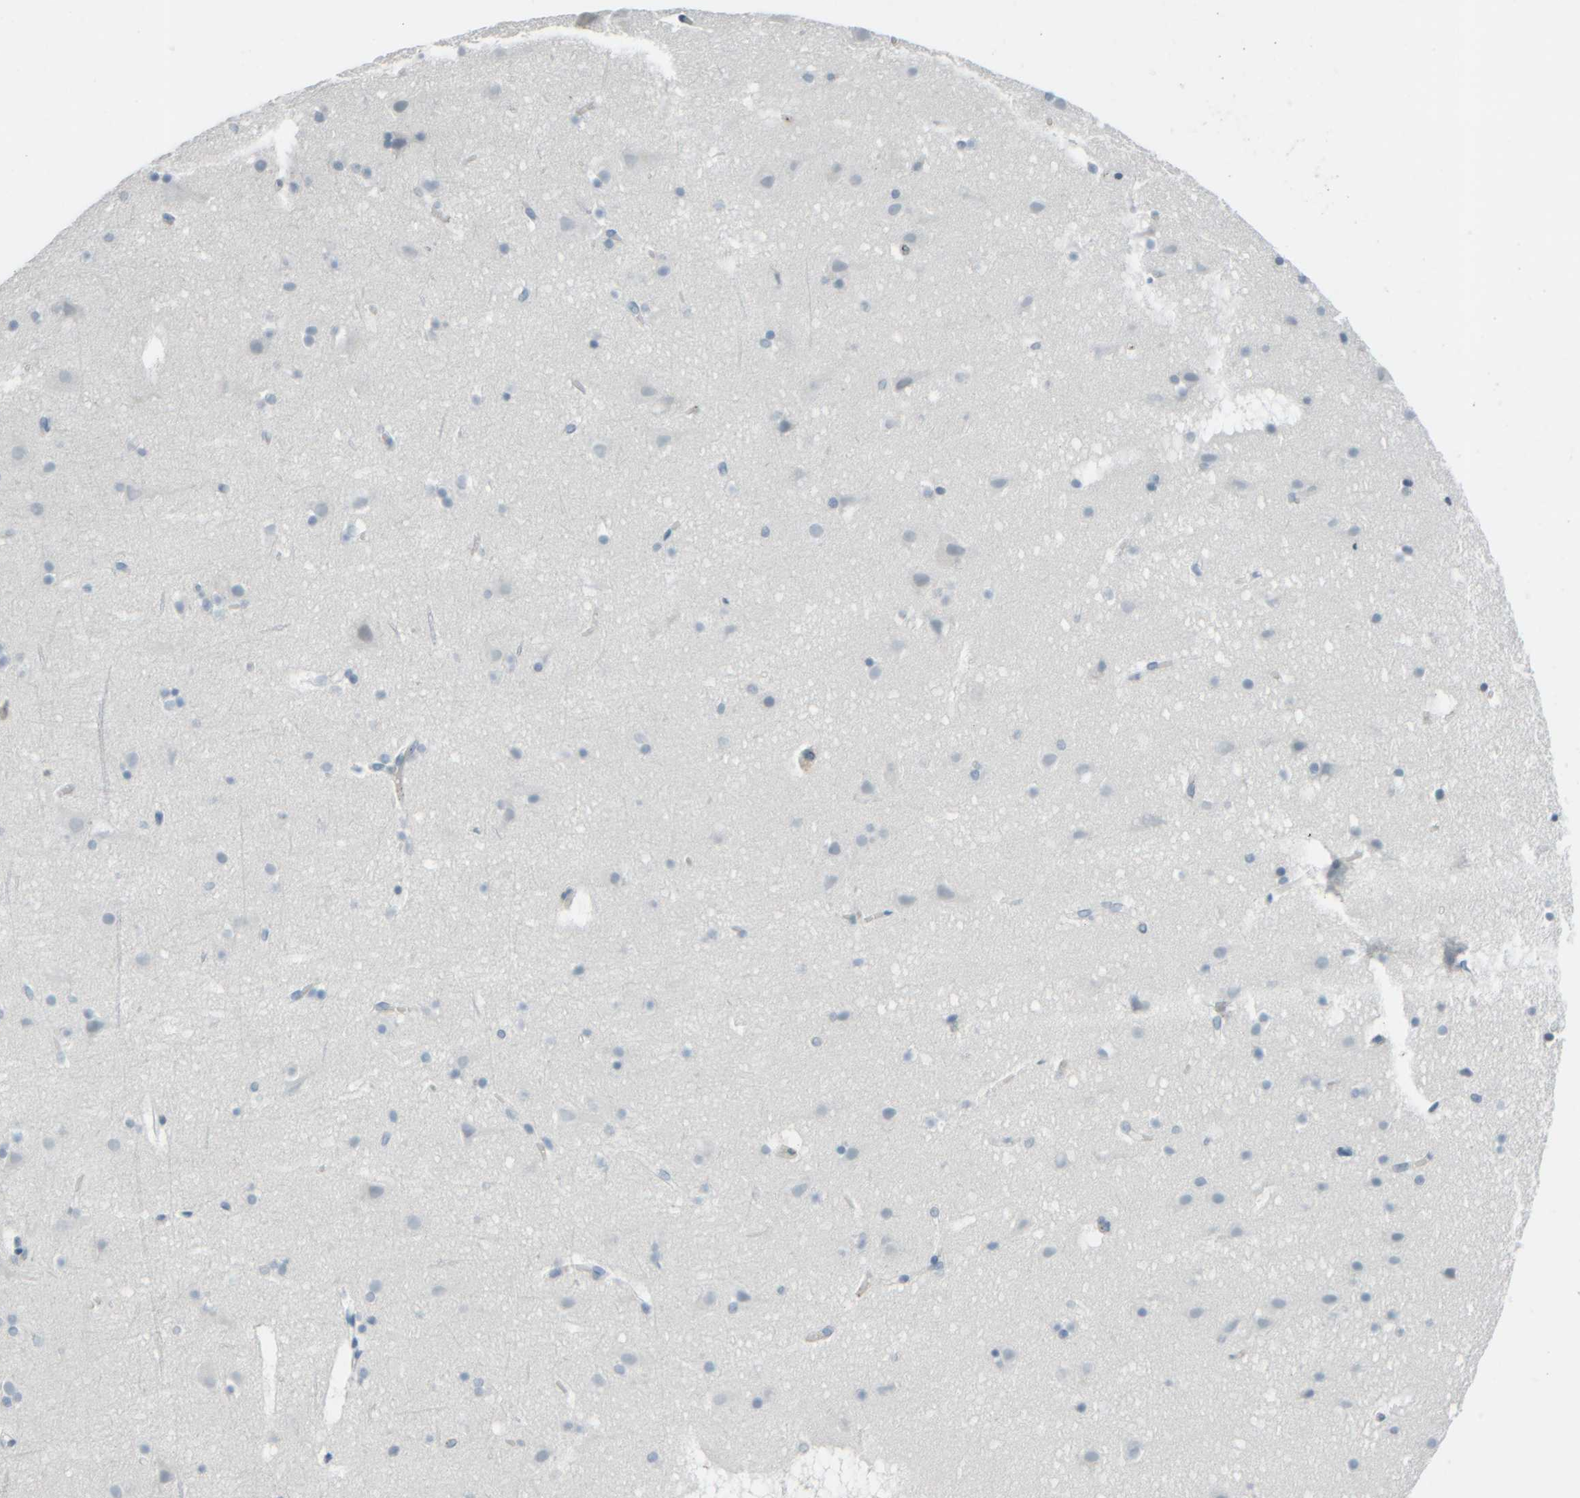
{"staining": {"intensity": "negative", "quantity": "none", "location": "none"}, "tissue": "cerebral cortex", "cell_type": "Endothelial cells", "image_type": "normal", "snomed": [{"axis": "morphology", "description": "Normal tissue, NOS"}, {"axis": "topography", "description": "Cerebral cortex"}], "caption": "DAB (3,3'-diaminobenzidine) immunohistochemical staining of unremarkable cerebral cortex exhibits no significant positivity in endothelial cells. The staining is performed using DAB (3,3'-diaminobenzidine) brown chromogen with nuclei counter-stained in using hematoxylin.", "gene": "TPSAB1", "patient": {"sex": "male", "age": 45}}